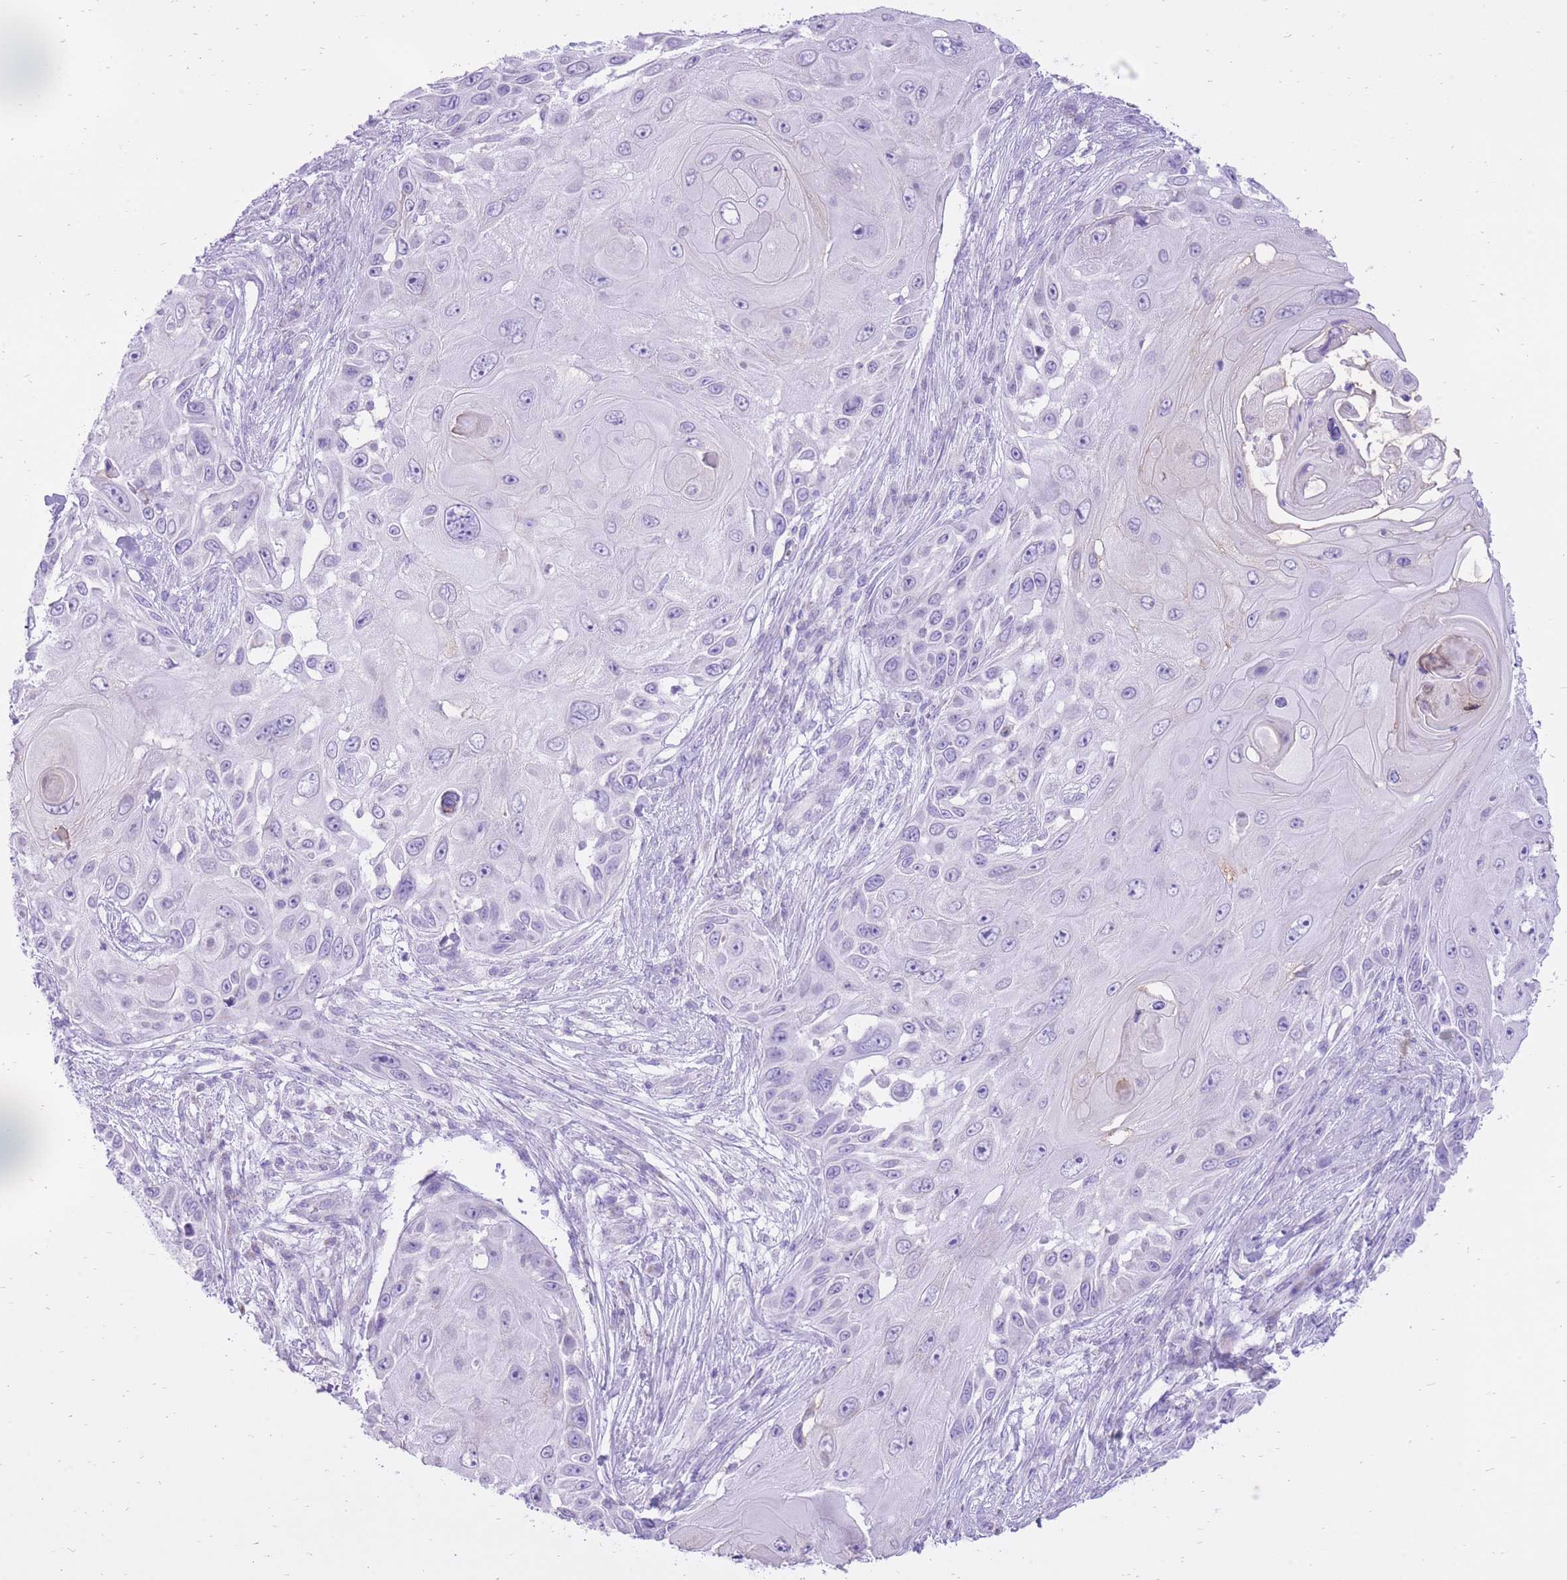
{"staining": {"intensity": "negative", "quantity": "none", "location": "none"}, "tissue": "skin cancer", "cell_type": "Tumor cells", "image_type": "cancer", "snomed": [{"axis": "morphology", "description": "Squamous cell carcinoma, NOS"}, {"axis": "topography", "description": "Skin"}], "caption": "Image shows no significant protein staining in tumor cells of squamous cell carcinoma (skin).", "gene": "SLC4A4", "patient": {"sex": "female", "age": 44}}